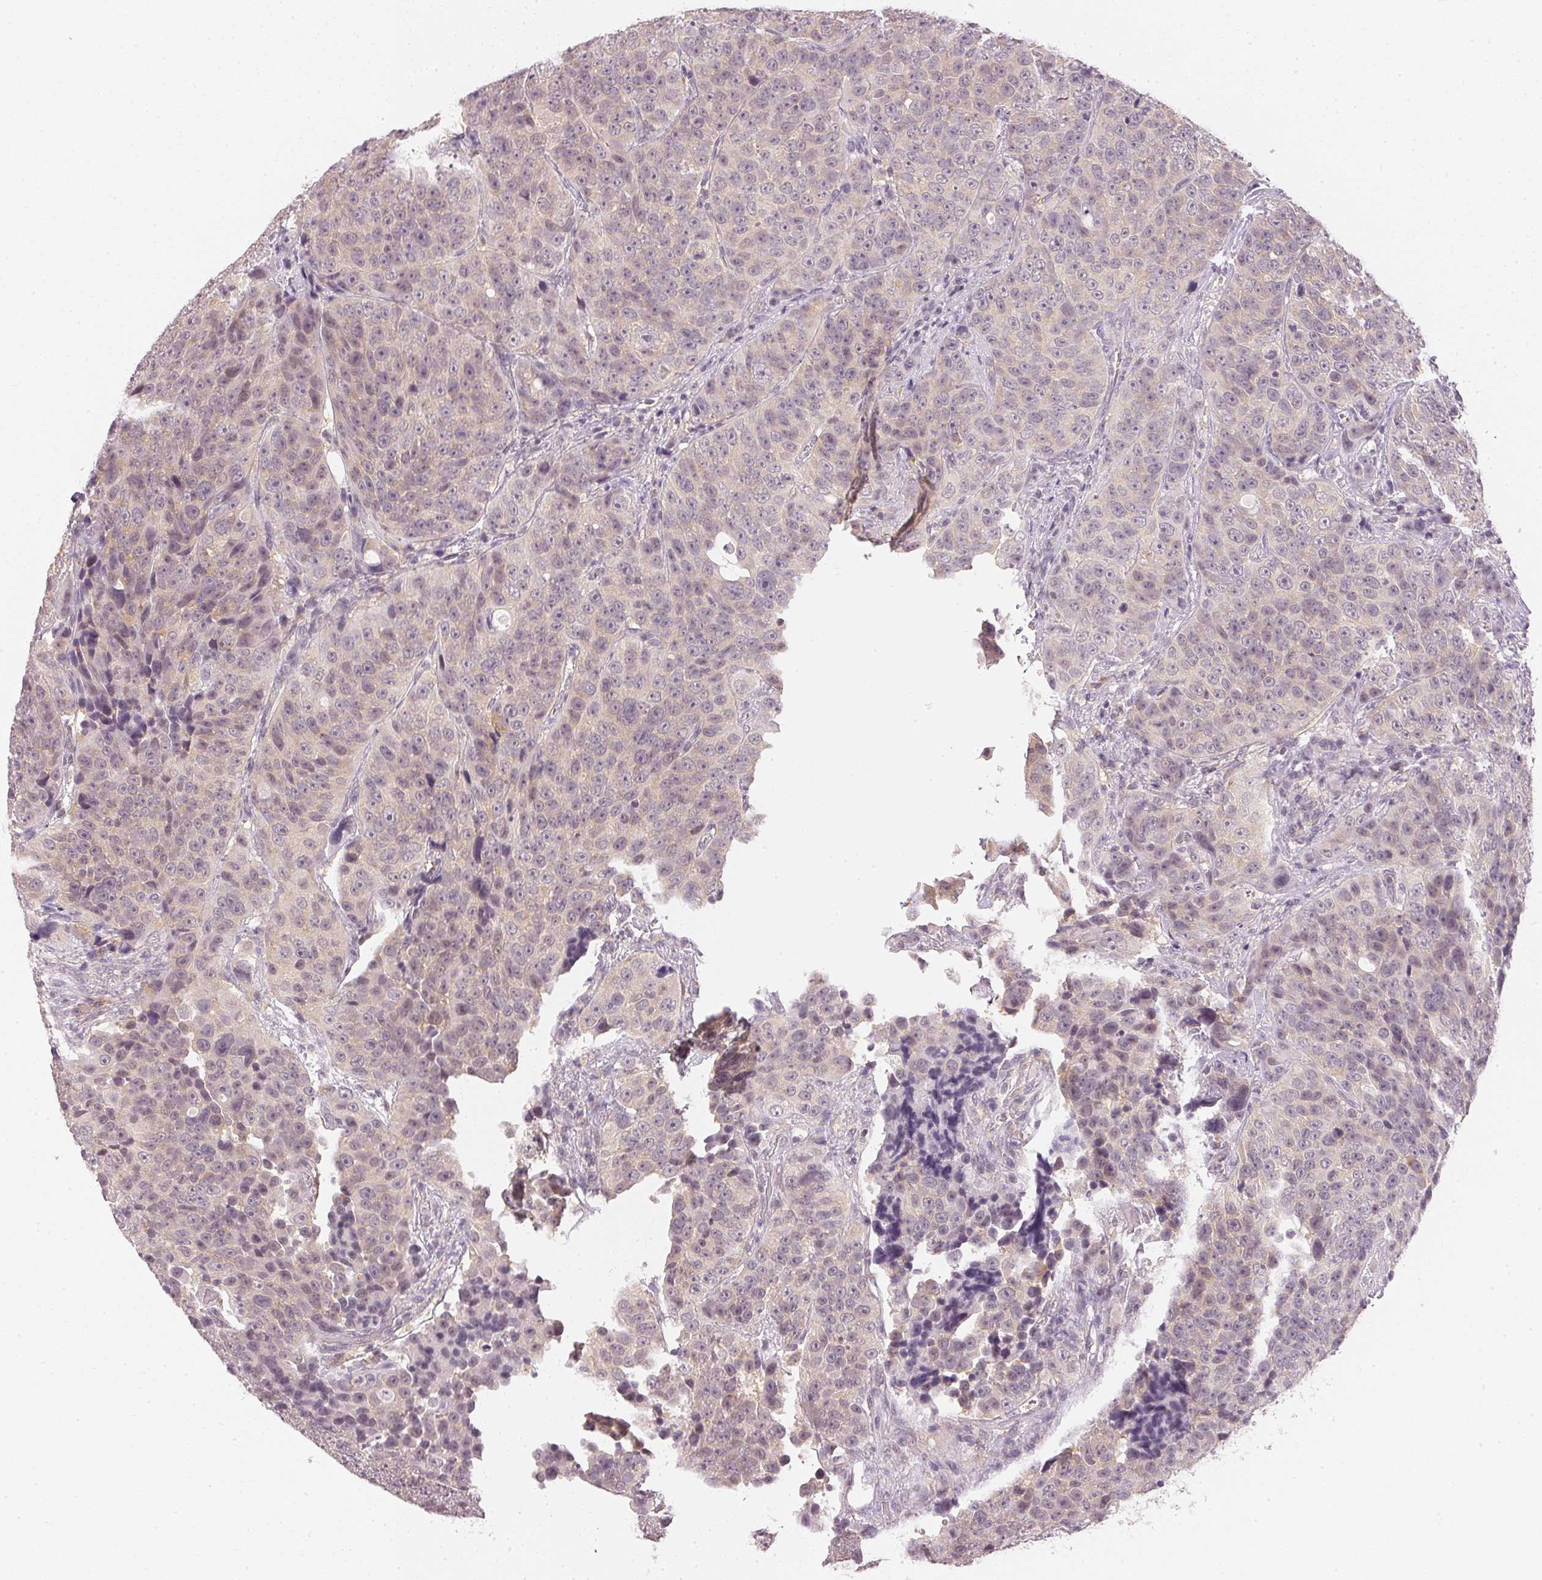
{"staining": {"intensity": "negative", "quantity": "none", "location": "none"}, "tissue": "urothelial cancer", "cell_type": "Tumor cells", "image_type": "cancer", "snomed": [{"axis": "morphology", "description": "Urothelial carcinoma, NOS"}, {"axis": "topography", "description": "Urinary bladder"}], "caption": "High magnification brightfield microscopy of urothelial cancer stained with DAB (brown) and counterstained with hematoxylin (blue): tumor cells show no significant staining.", "gene": "KPRP", "patient": {"sex": "male", "age": 52}}